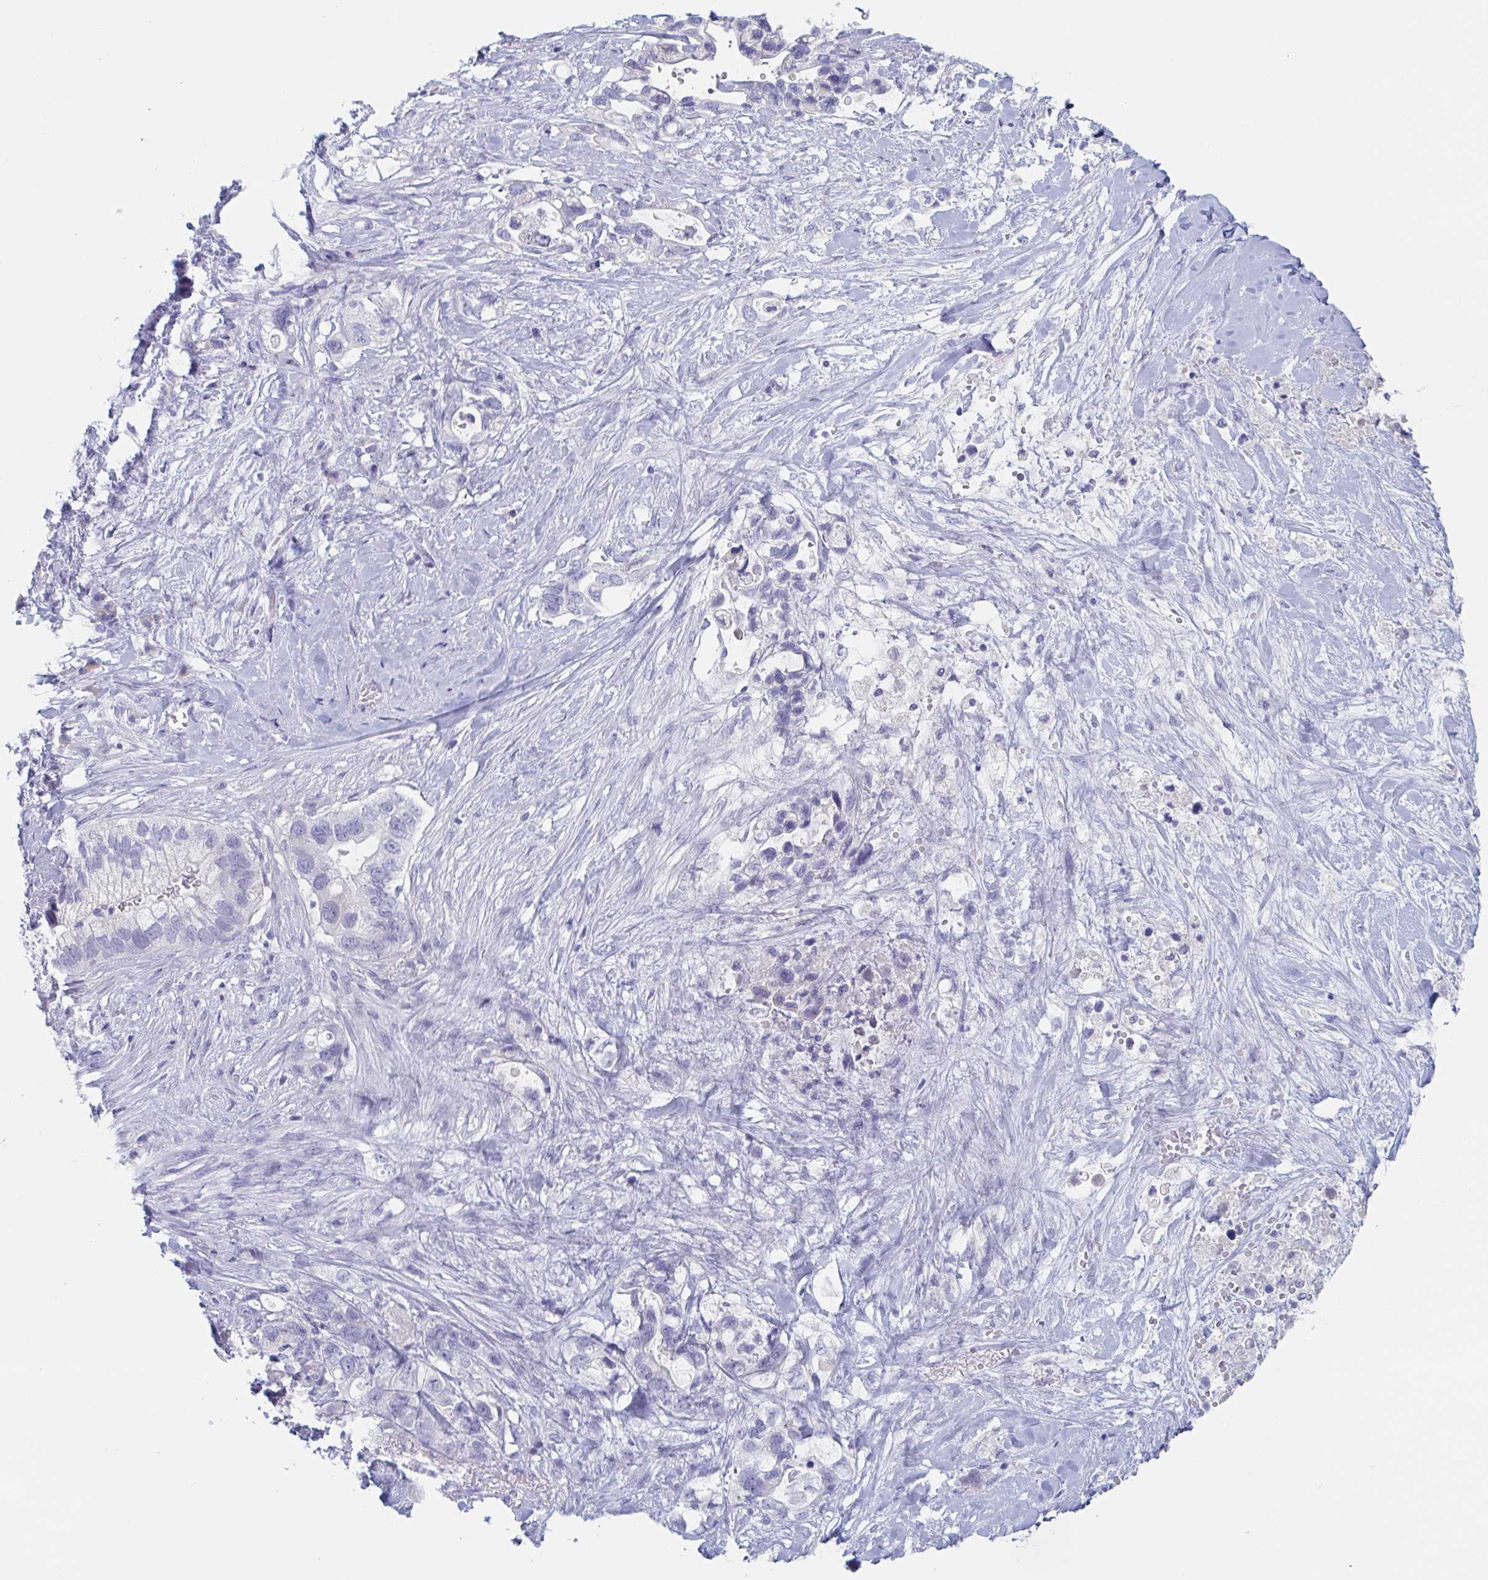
{"staining": {"intensity": "negative", "quantity": "none", "location": "none"}, "tissue": "pancreatic cancer", "cell_type": "Tumor cells", "image_type": "cancer", "snomed": [{"axis": "morphology", "description": "Adenocarcinoma, NOS"}, {"axis": "topography", "description": "Pancreas"}], "caption": "Tumor cells are negative for brown protein staining in adenocarcinoma (pancreatic). The staining is performed using DAB (3,3'-diaminobenzidine) brown chromogen with nuclei counter-stained in using hematoxylin.", "gene": "DPEP3", "patient": {"sex": "female", "age": 72}}